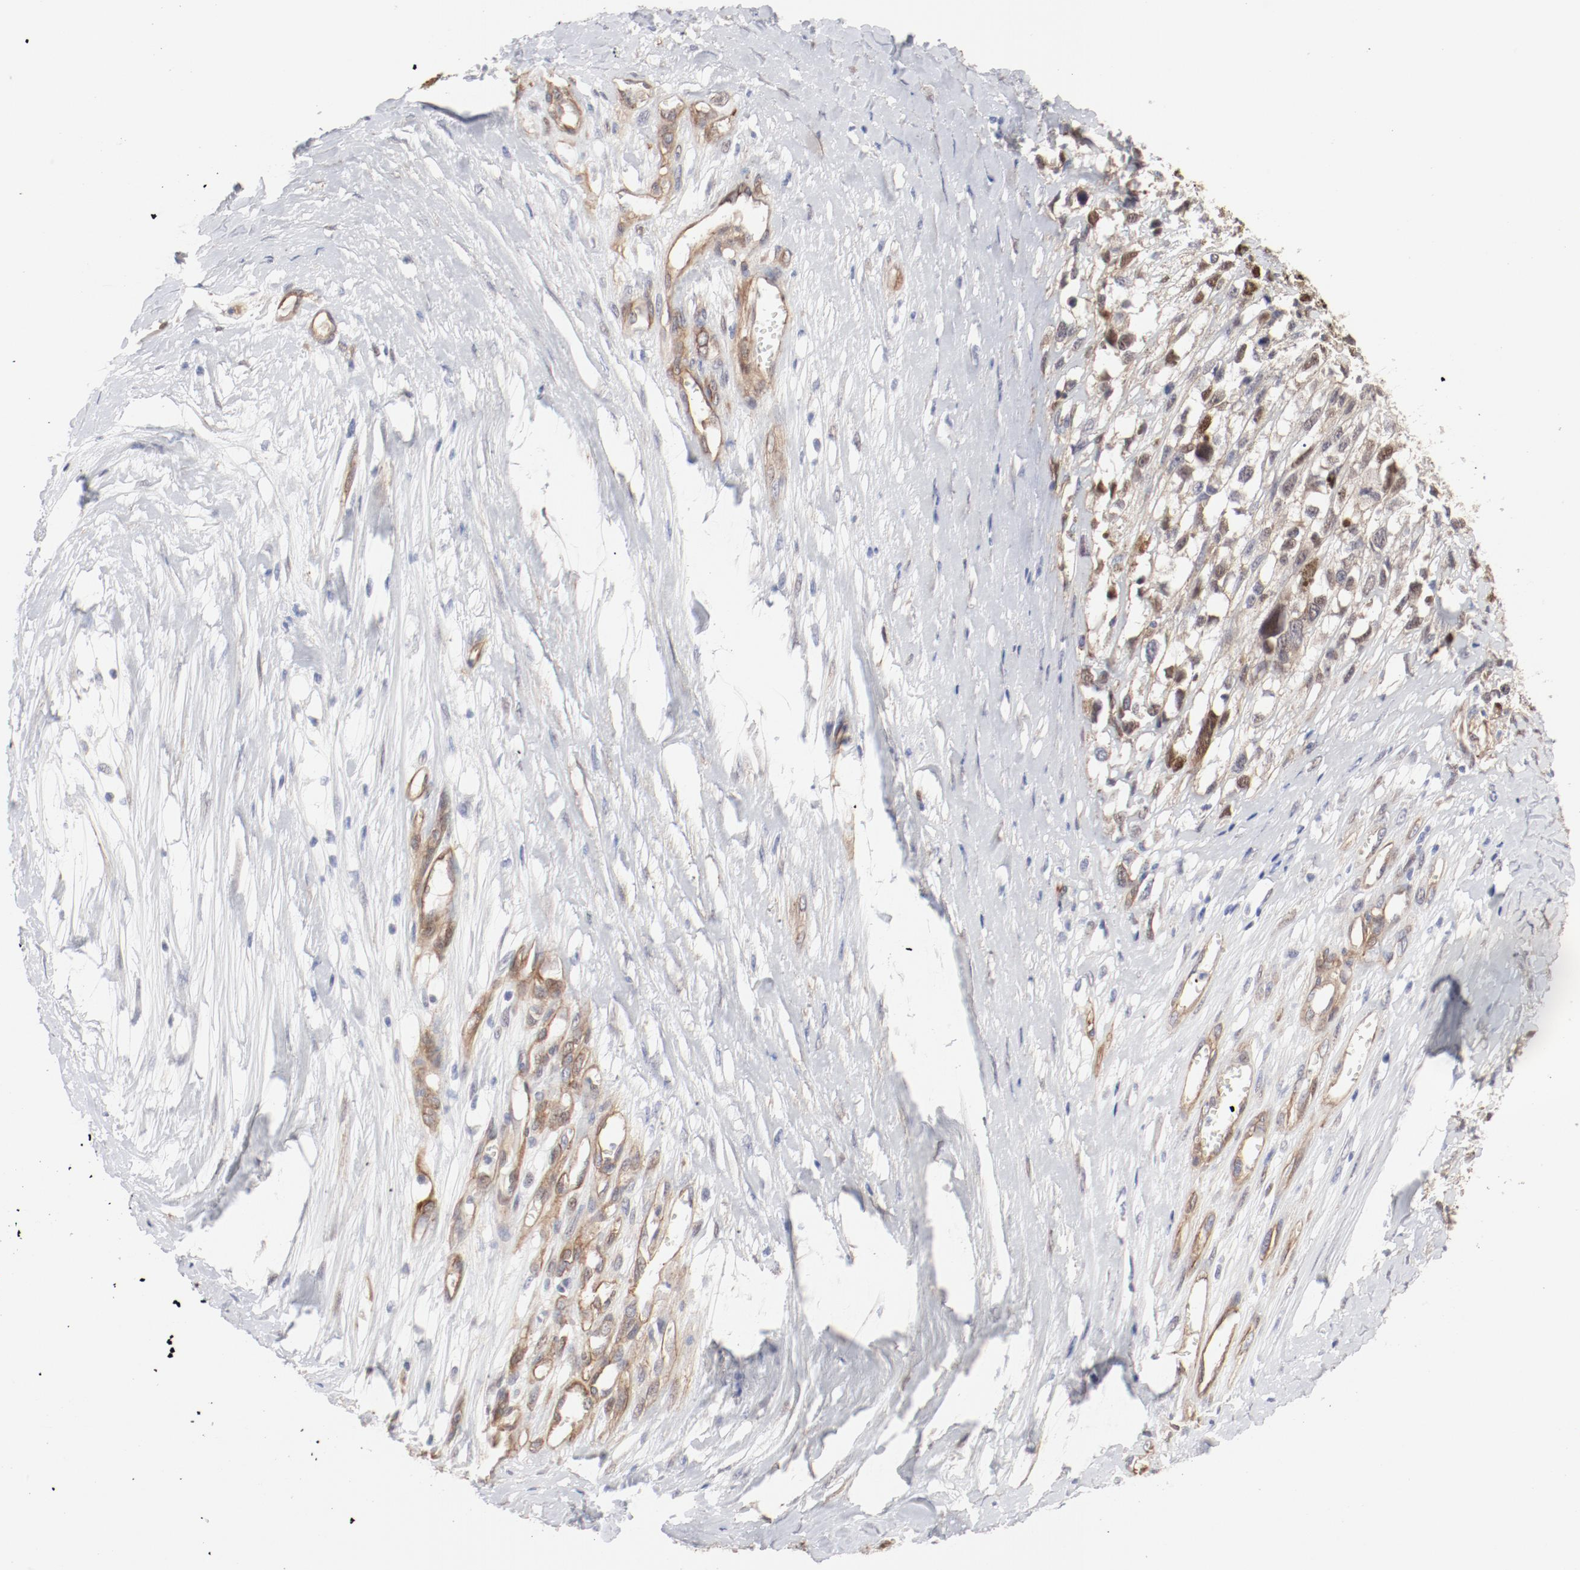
{"staining": {"intensity": "weak", "quantity": "25%-75%", "location": "nuclear"}, "tissue": "melanoma", "cell_type": "Tumor cells", "image_type": "cancer", "snomed": [{"axis": "morphology", "description": "Malignant melanoma, Metastatic site"}, {"axis": "topography", "description": "Lymph node"}], "caption": "Malignant melanoma (metastatic site) was stained to show a protein in brown. There is low levels of weak nuclear expression in approximately 25%-75% of tumor cells. (Stains: DAB (3,3'-diaminobenzidine) in brown, nuclei in blue, Microscopy: brightfield microscopy at high magnification).", "gene": "MAGED4", "patient": {"sex": "male", "age": 59}}